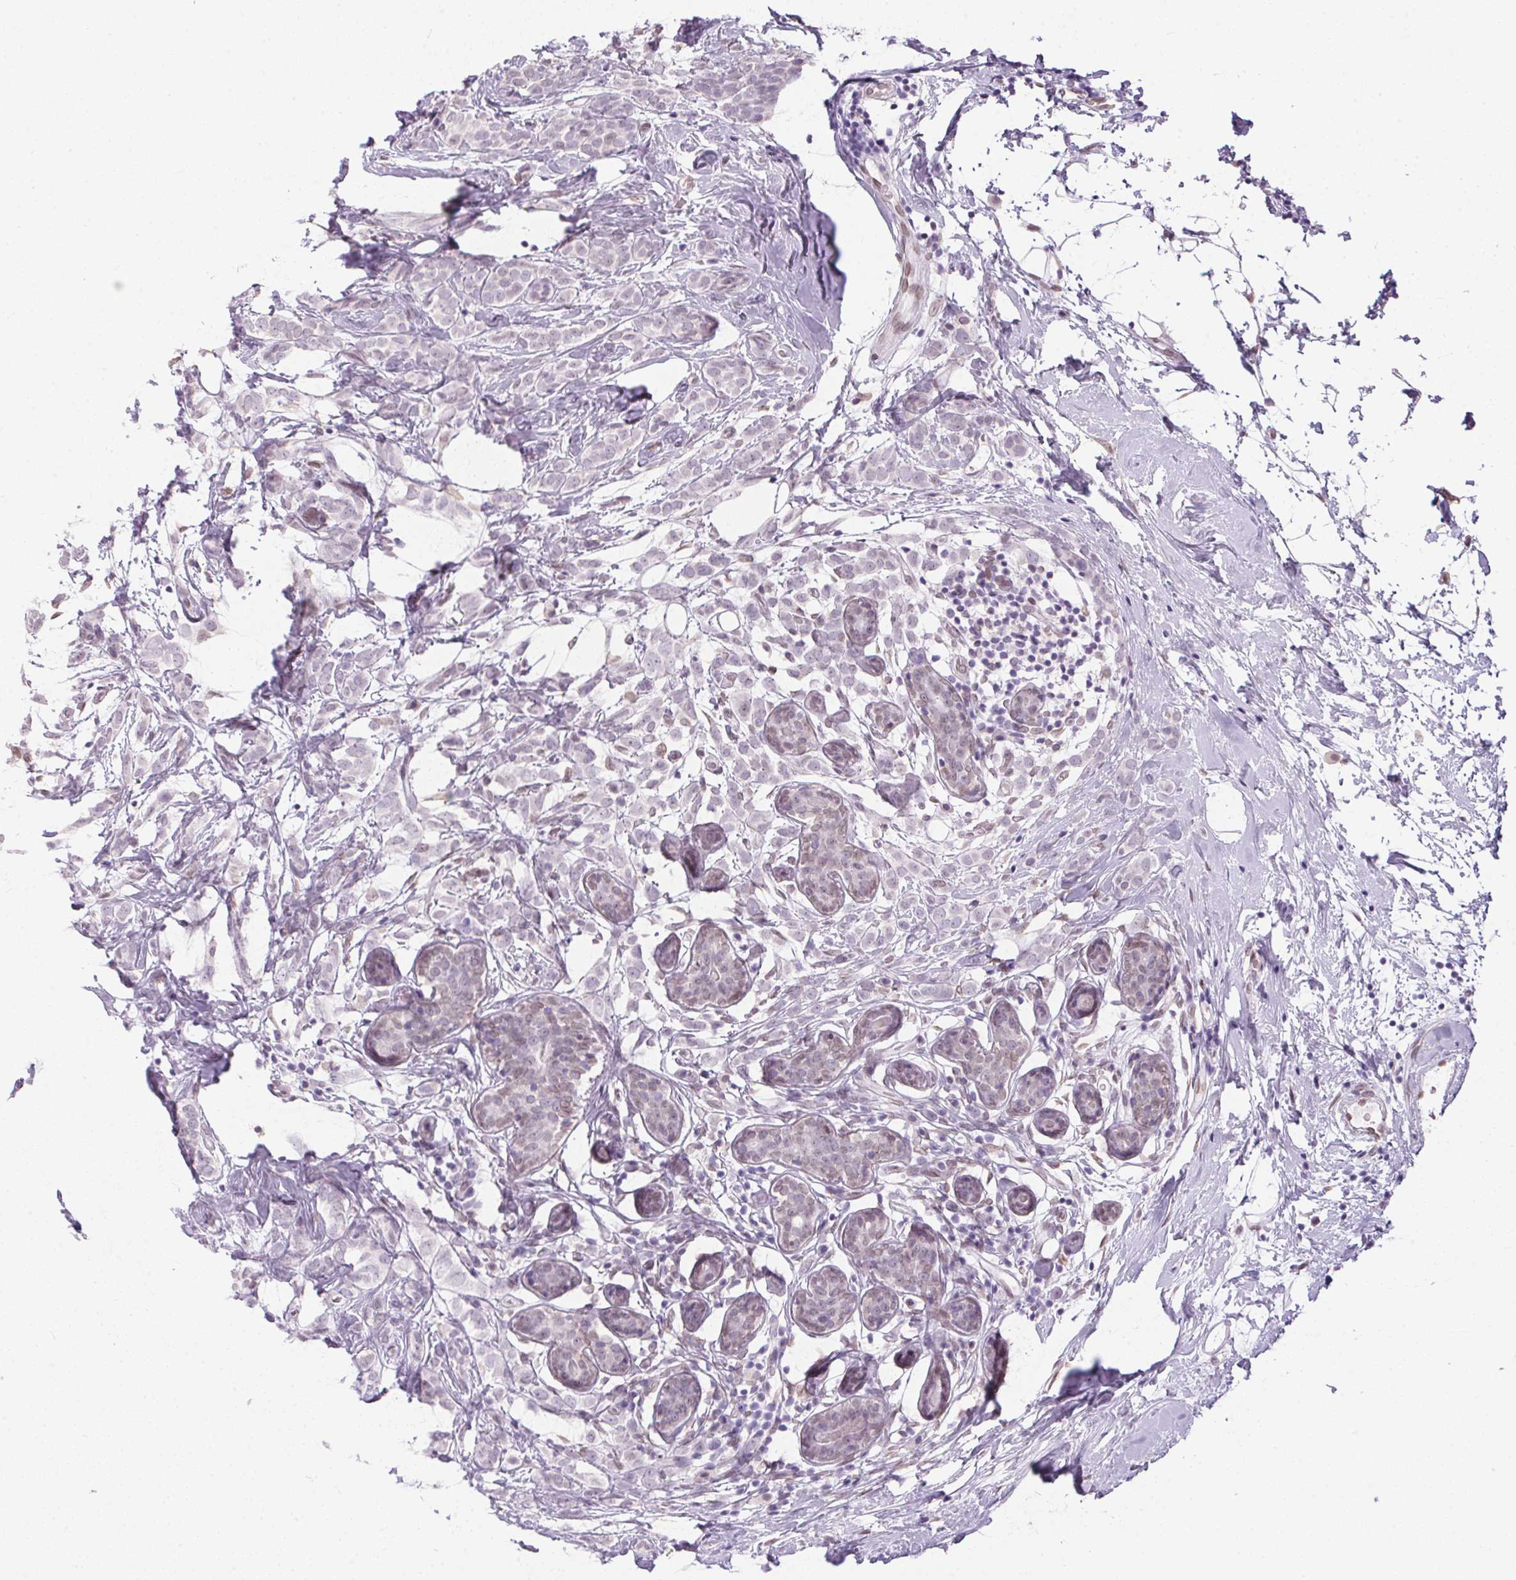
{"staining": {"intensity": "negative", "quantity": "none", "location": "none"}, "tissue": "breast cancer", "cell_type": "Tumor cells", "image_type": "cancer", "snomed": [{"axis": "morphology", "description": "Lobular carcinoma"}, {"axis": "topography", "description": "Breast"}], "caption": "This photomicrograph is of breast cancer stained with IHC to label a protein in brown with the nuclei are counter-stained blue. There is no expression in tumor cells.", "gene": "TMEM175", "patient": {"sex": "female", "age": 49}}